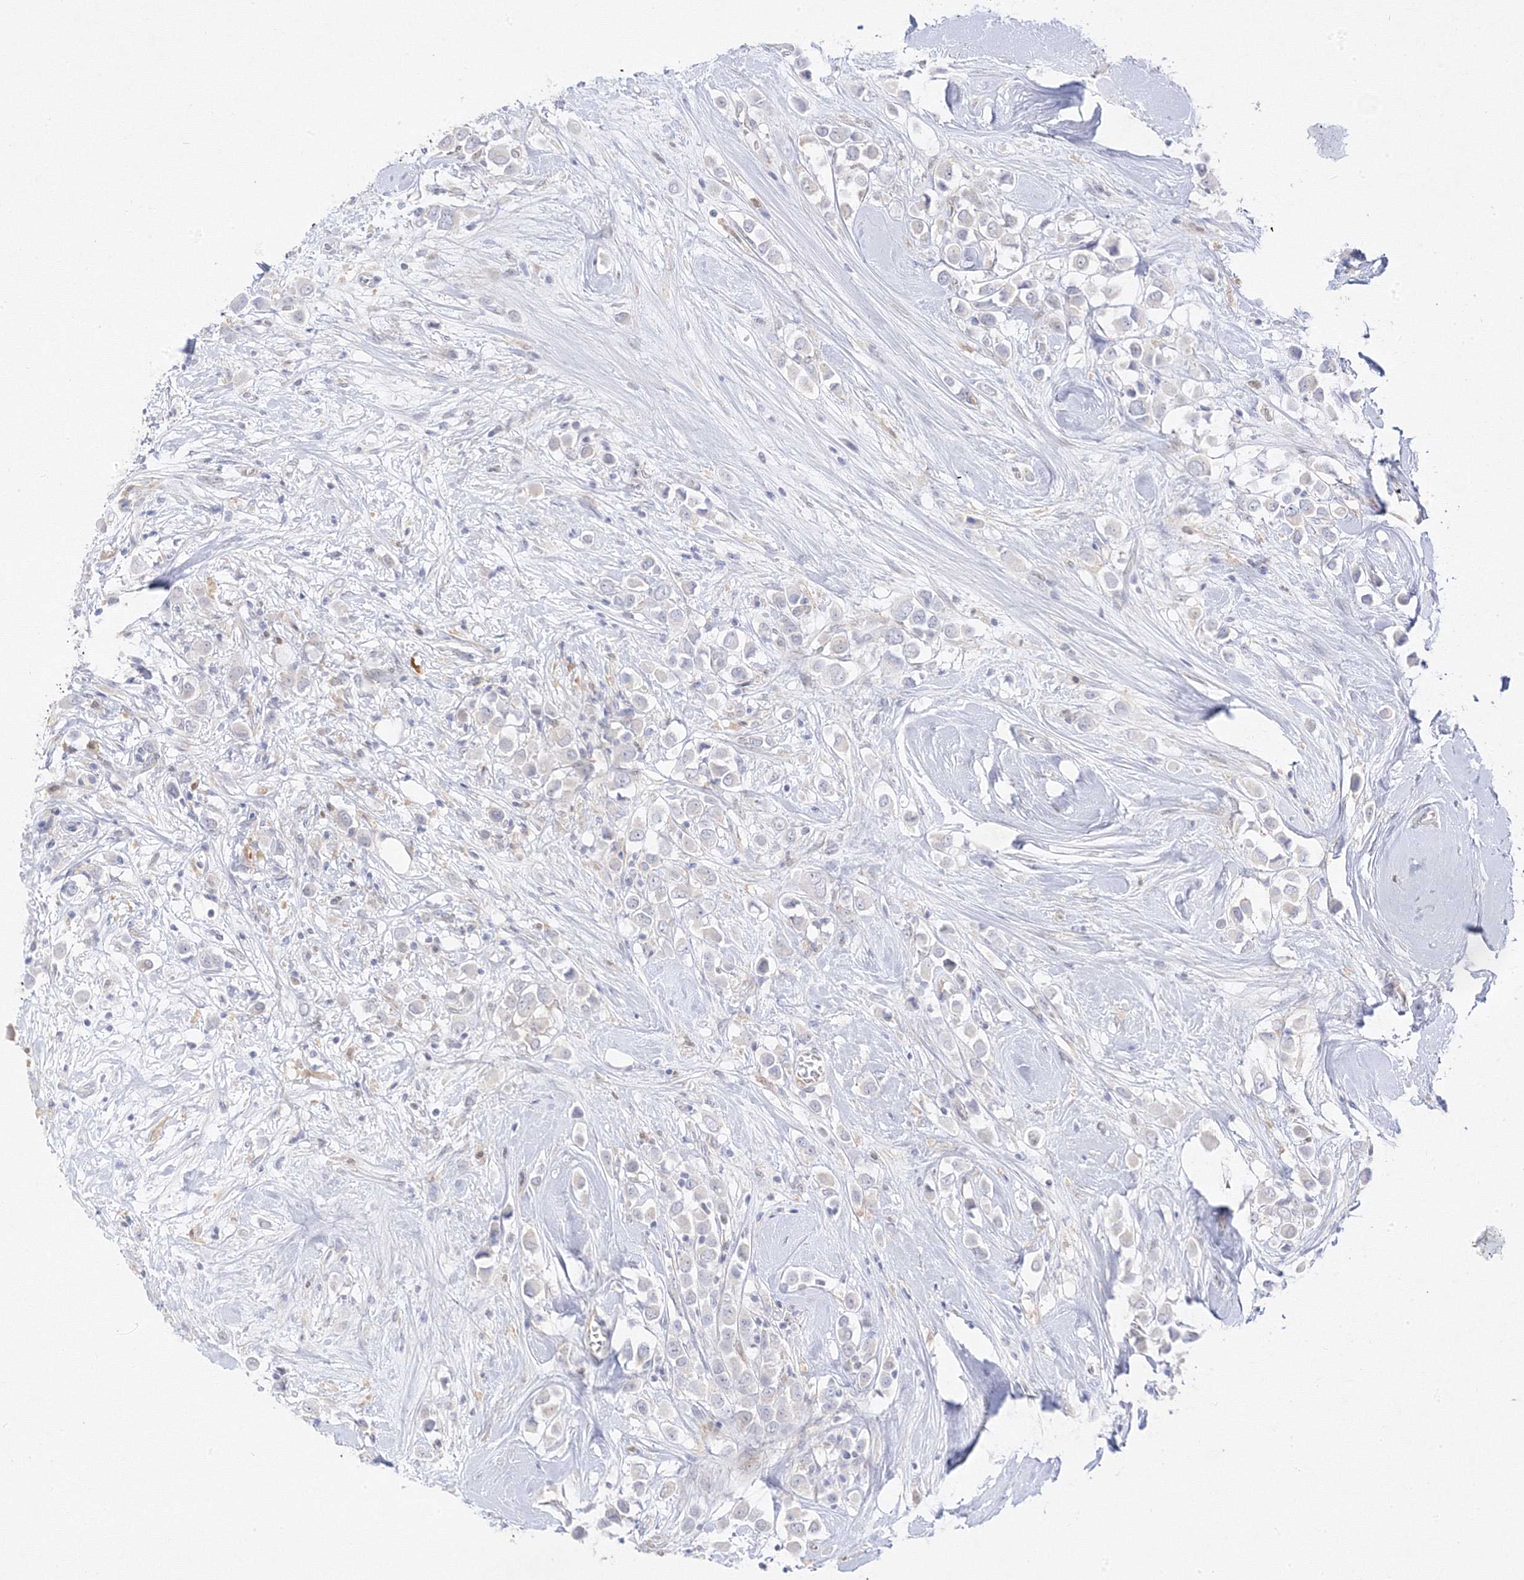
{"staining": {"intensity": "negative", "quantity": "none", "location": "none"}, "tissue": "breast cancer", "cell_type": "Tumor cells", "image_type": "cancer", "snomed": [{"axis": "morphology", "description": "Duct carcinoma"}, {"axis": "topography", "description": "Breast"}], "caption": "Tumor cells are negative for protein expression in human breast cancer (intraductal carcinoma).", "gene": "C2CD2", "patient": {"sex": "female", "age": 61}}